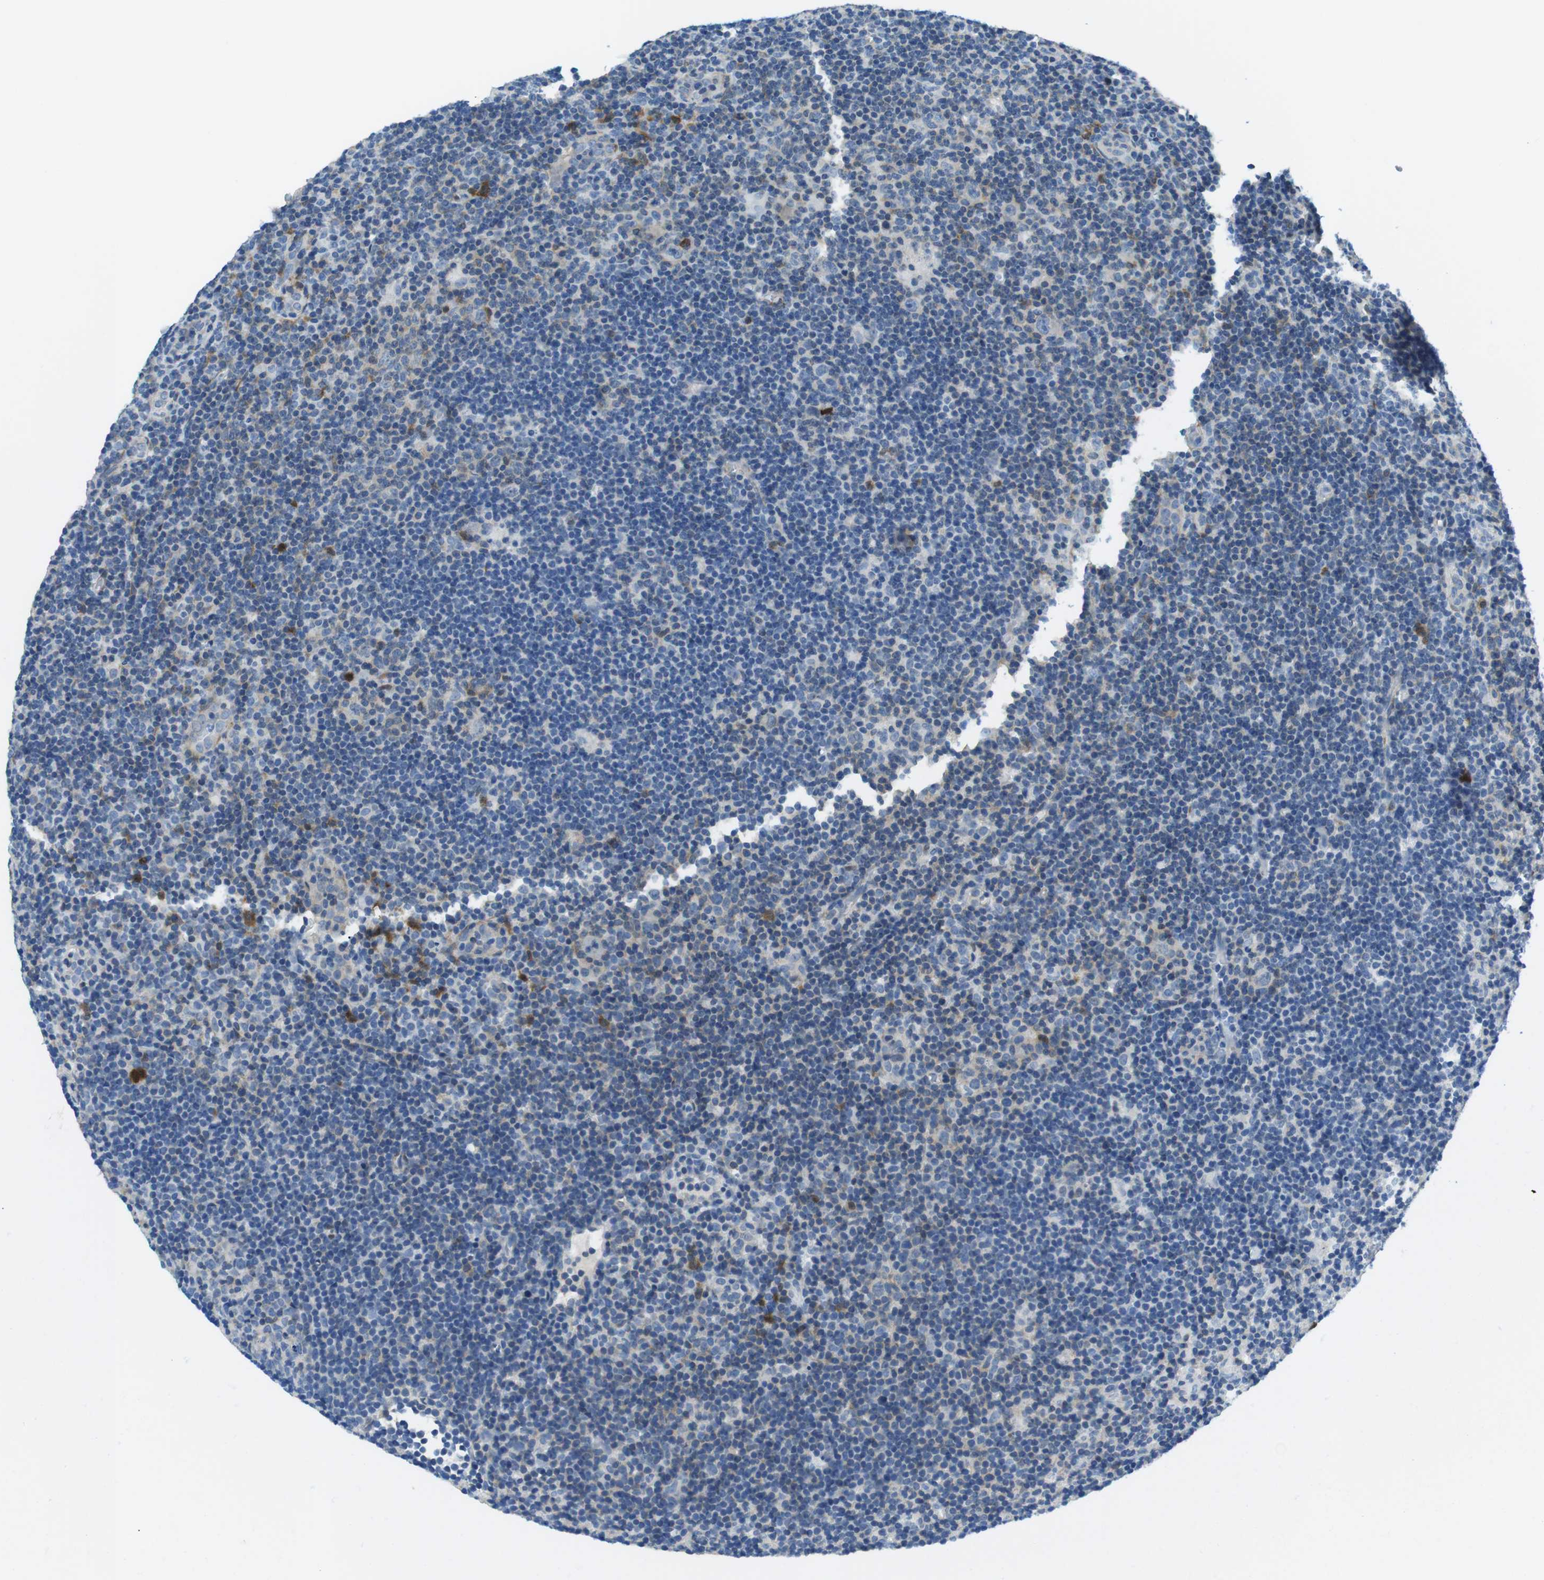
{"staining": {"intensity": "negative", "quantity": "none", "location": "none"}, "tissue": "lymphoma", "cell_type": "Tumor cells", "image_type": "cancer", "snomed": [{"axis": "morphology", "description": "Hodgkin's disease, NOS"}, {"axis": "topography", "description": "Lymph node"}], "caption": "This micrograph is of Hodgkin's disease stained with immunohistochemistry (IHC) to label a protein in brown with the nuclei are counter-stained blue. There is no positivity in tumor cells. Nuclei are stained in blue.", "gene": "PHLDA1", "patient": {"sex": "female", "age": 57}}